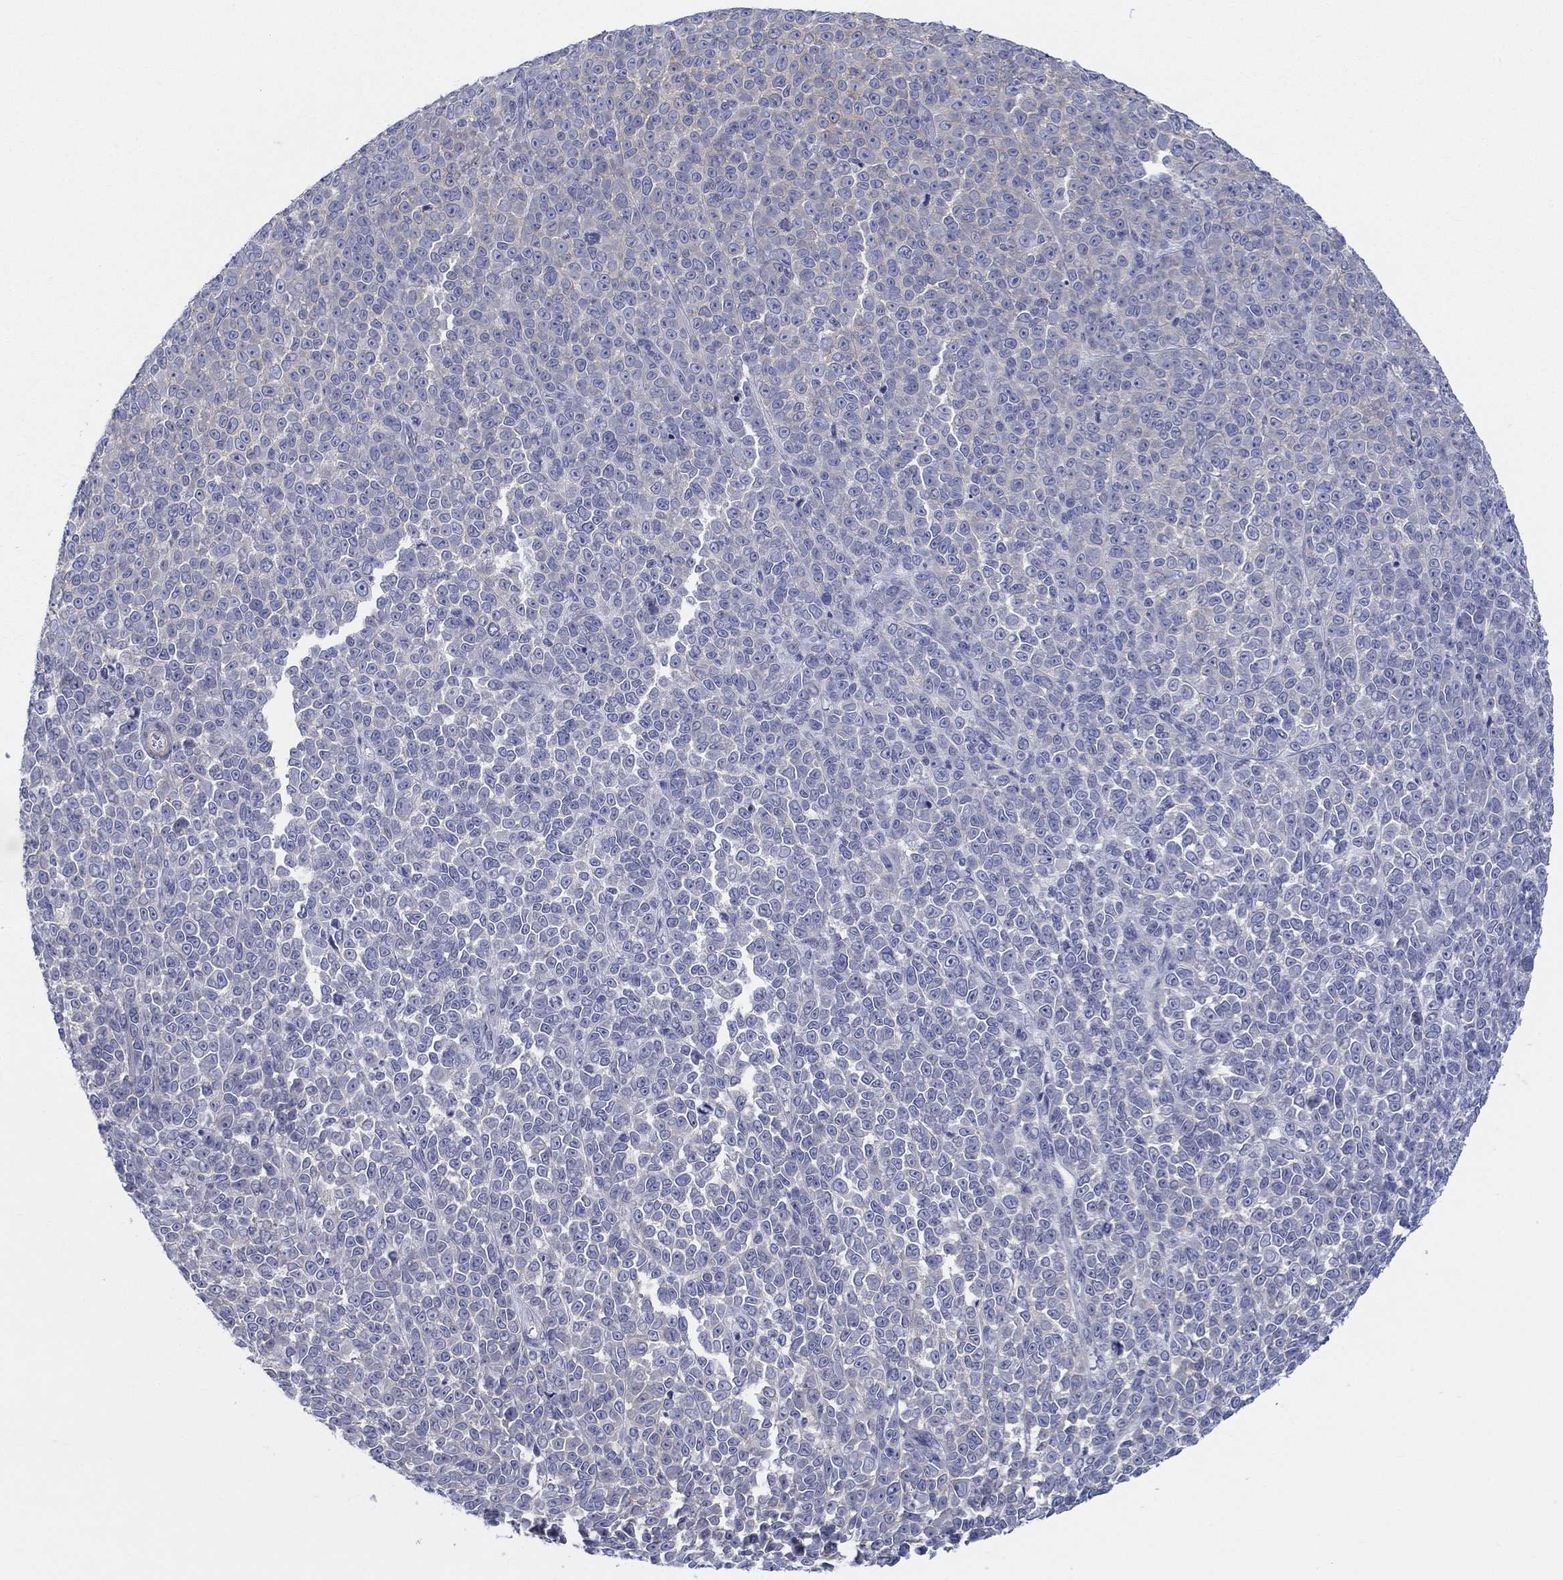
{"staining": {"intensity": "negative", "quantity": "none", "location": "none"}, "tissue": "melanoma", "cell_type": "Tumor cells", "image_type": "cancer", "snomed": [{"axis": "morphology", "description": "Malignant melanoma, NOS"}, {"axis": "topography", "description": "Skin"}], "caption": "A high-resolution histopathology image shows IHC staining of melanoma, which shows no significant positivity in tumor cells.", "gene": "HAPLN4", "patient": {"sex": "female", "age": 95}}